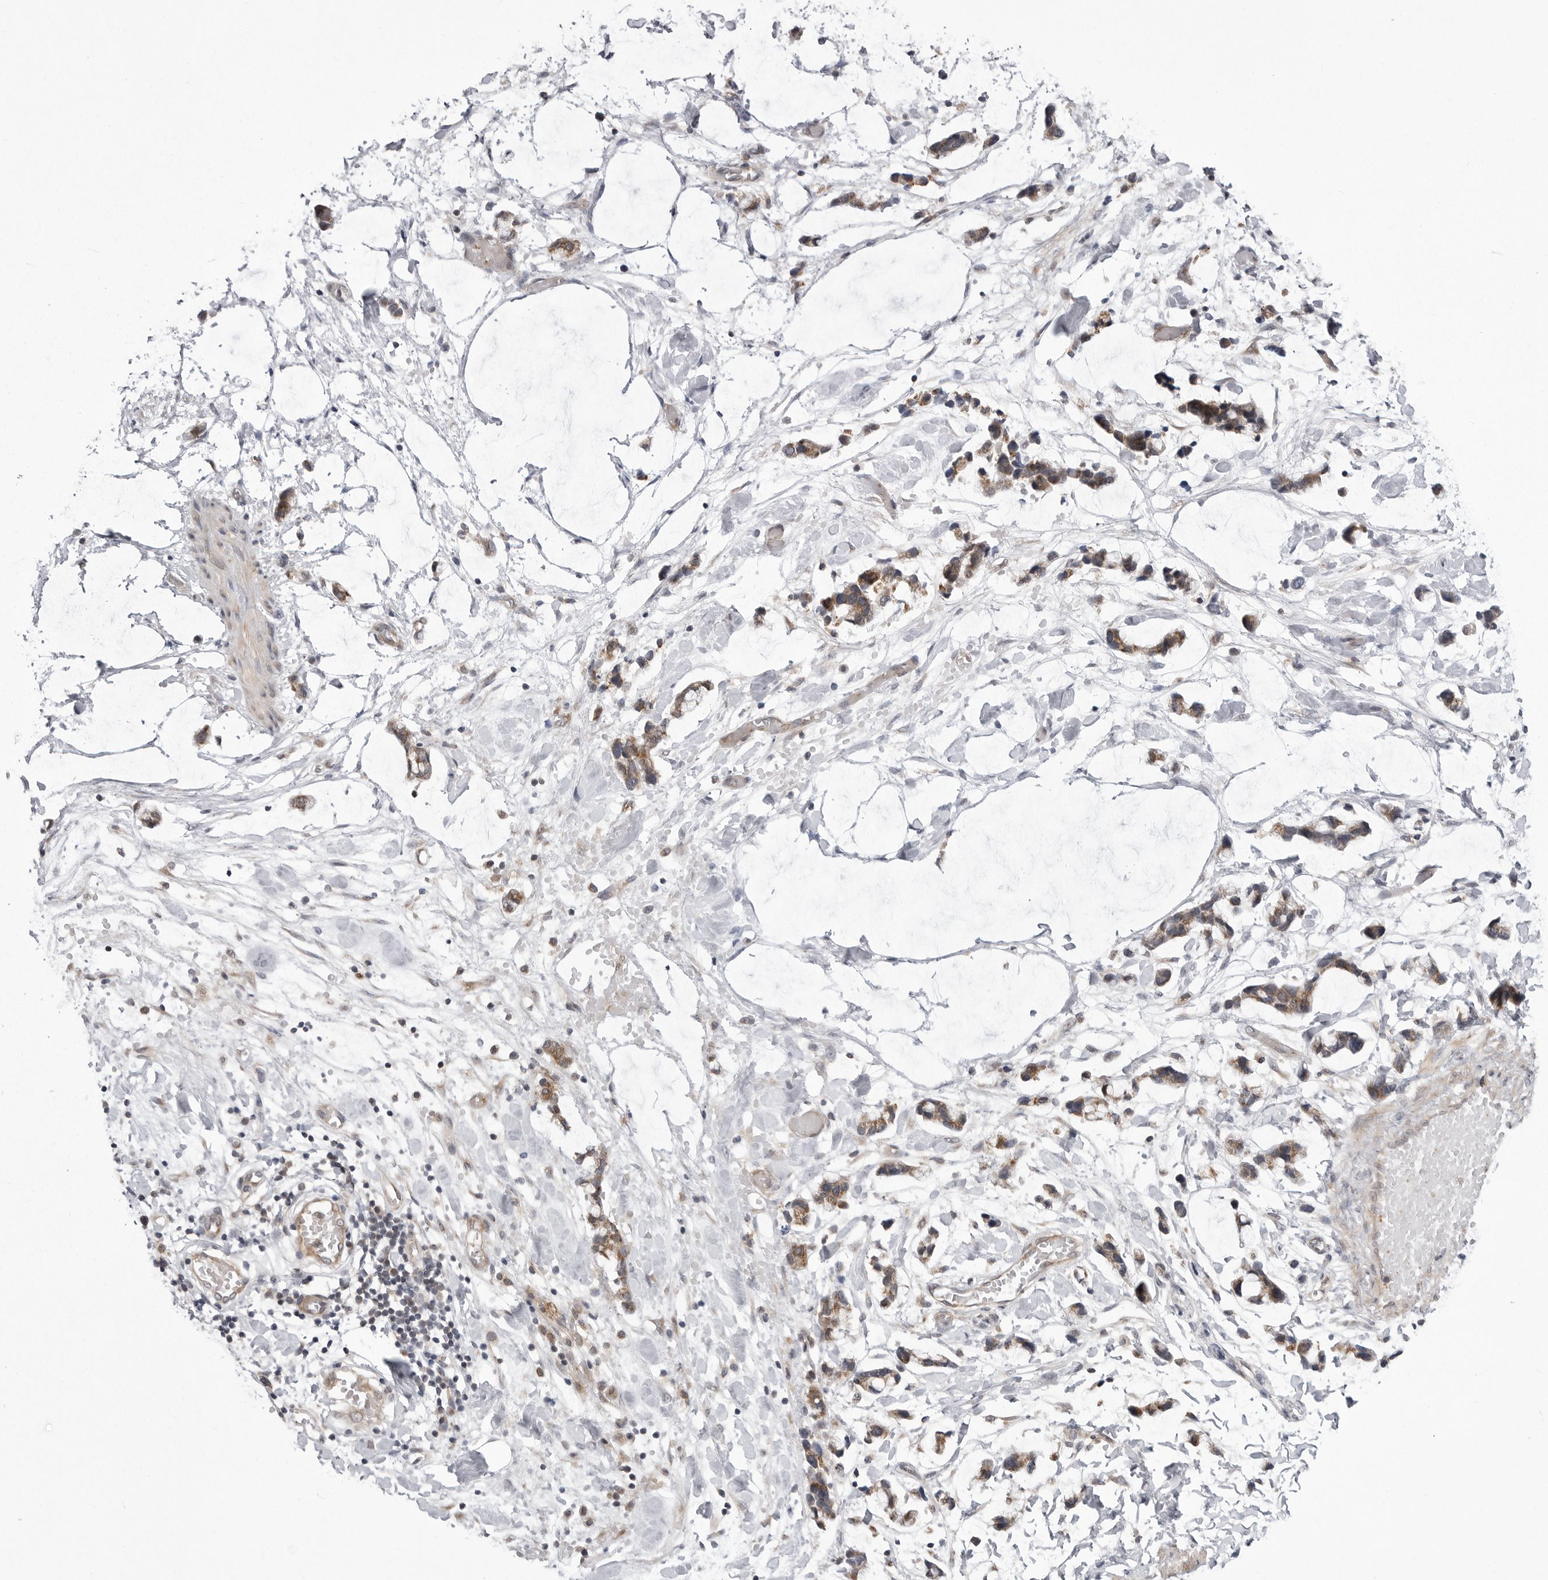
{"staining": {"intensity": "negative", "quantity": "none", "location": "none"}, "tissue": "adipose tissue", "cell_type": "Adipocytes", "image_type": "normal", "snomed": [{"axis": "morphology", "description": "Normal tissue, NOS"}, {"axis": "morphology", "description": "Adenocarcinoma, NOS"}, {"axis": "topography", "description": "Colon"}, {"axis": "topography", "description": "Peripheral nerve tissue"}], "caption": "High magnification brightfield microscopy of unremarkable adipose tissue stained with DAB (3,3'-diaminobenzidine) (brown) and counterstained with hematoxylin (blue): adipocytes show no significant expression.", "gene": "CCDC18", "patient": {"sex": "male", "age": 14}}